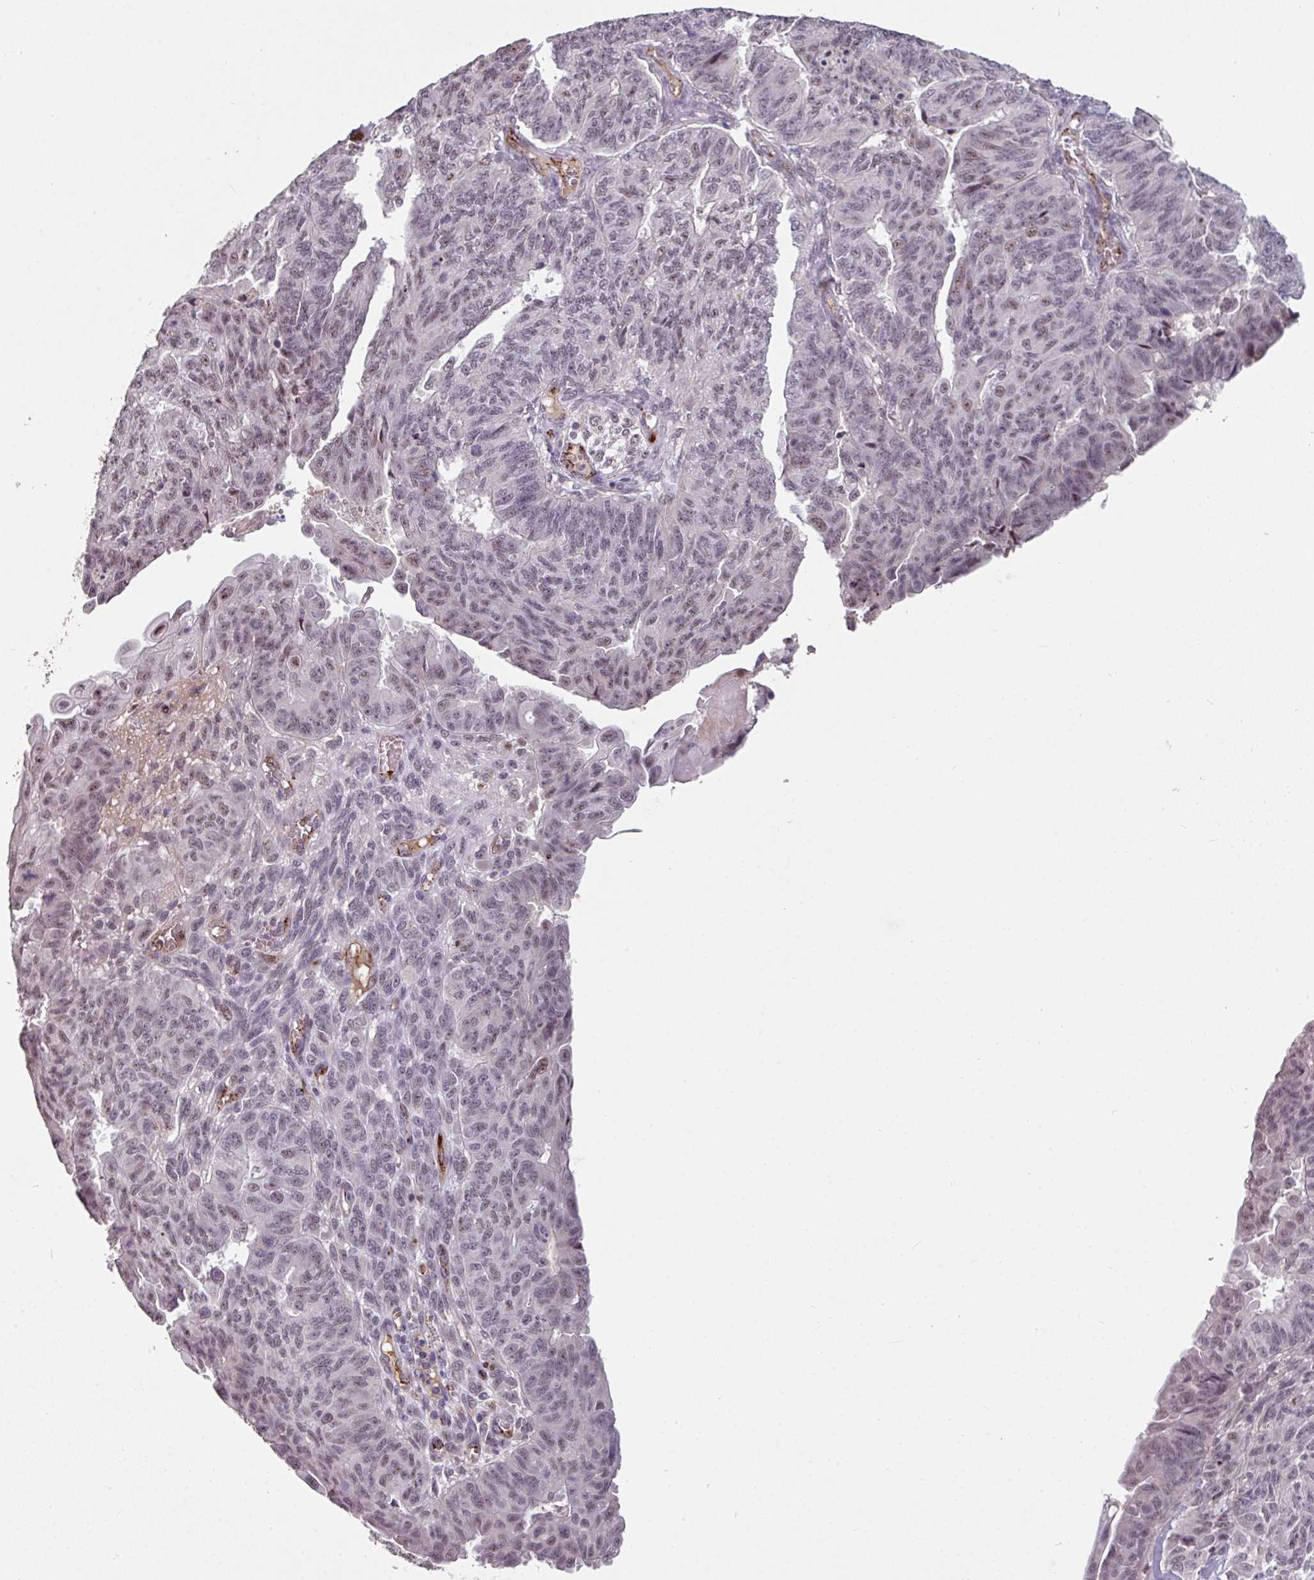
{"staining": {"intensity": "moderate", "quantity": "25%-75%", "location": "nuclear"}, "tissue": "endometrial cancer", "cell_type": "Tumor cells", "image_type": "cancer", "snomed": [{"axis": "morphology", "description": "Adenocarcinoma, NOS"}, {"axis": "topography", "description": "Endometrium"}], "caption": "Endometrial cancer (adenocarcinoma) was stained to show a protein in brown. There is medium levels of moderate nuclear expression in about 25%-75% of tumor cells.", "gene": "SIDT2", "patient": {"sex": "female", "age": 32}}